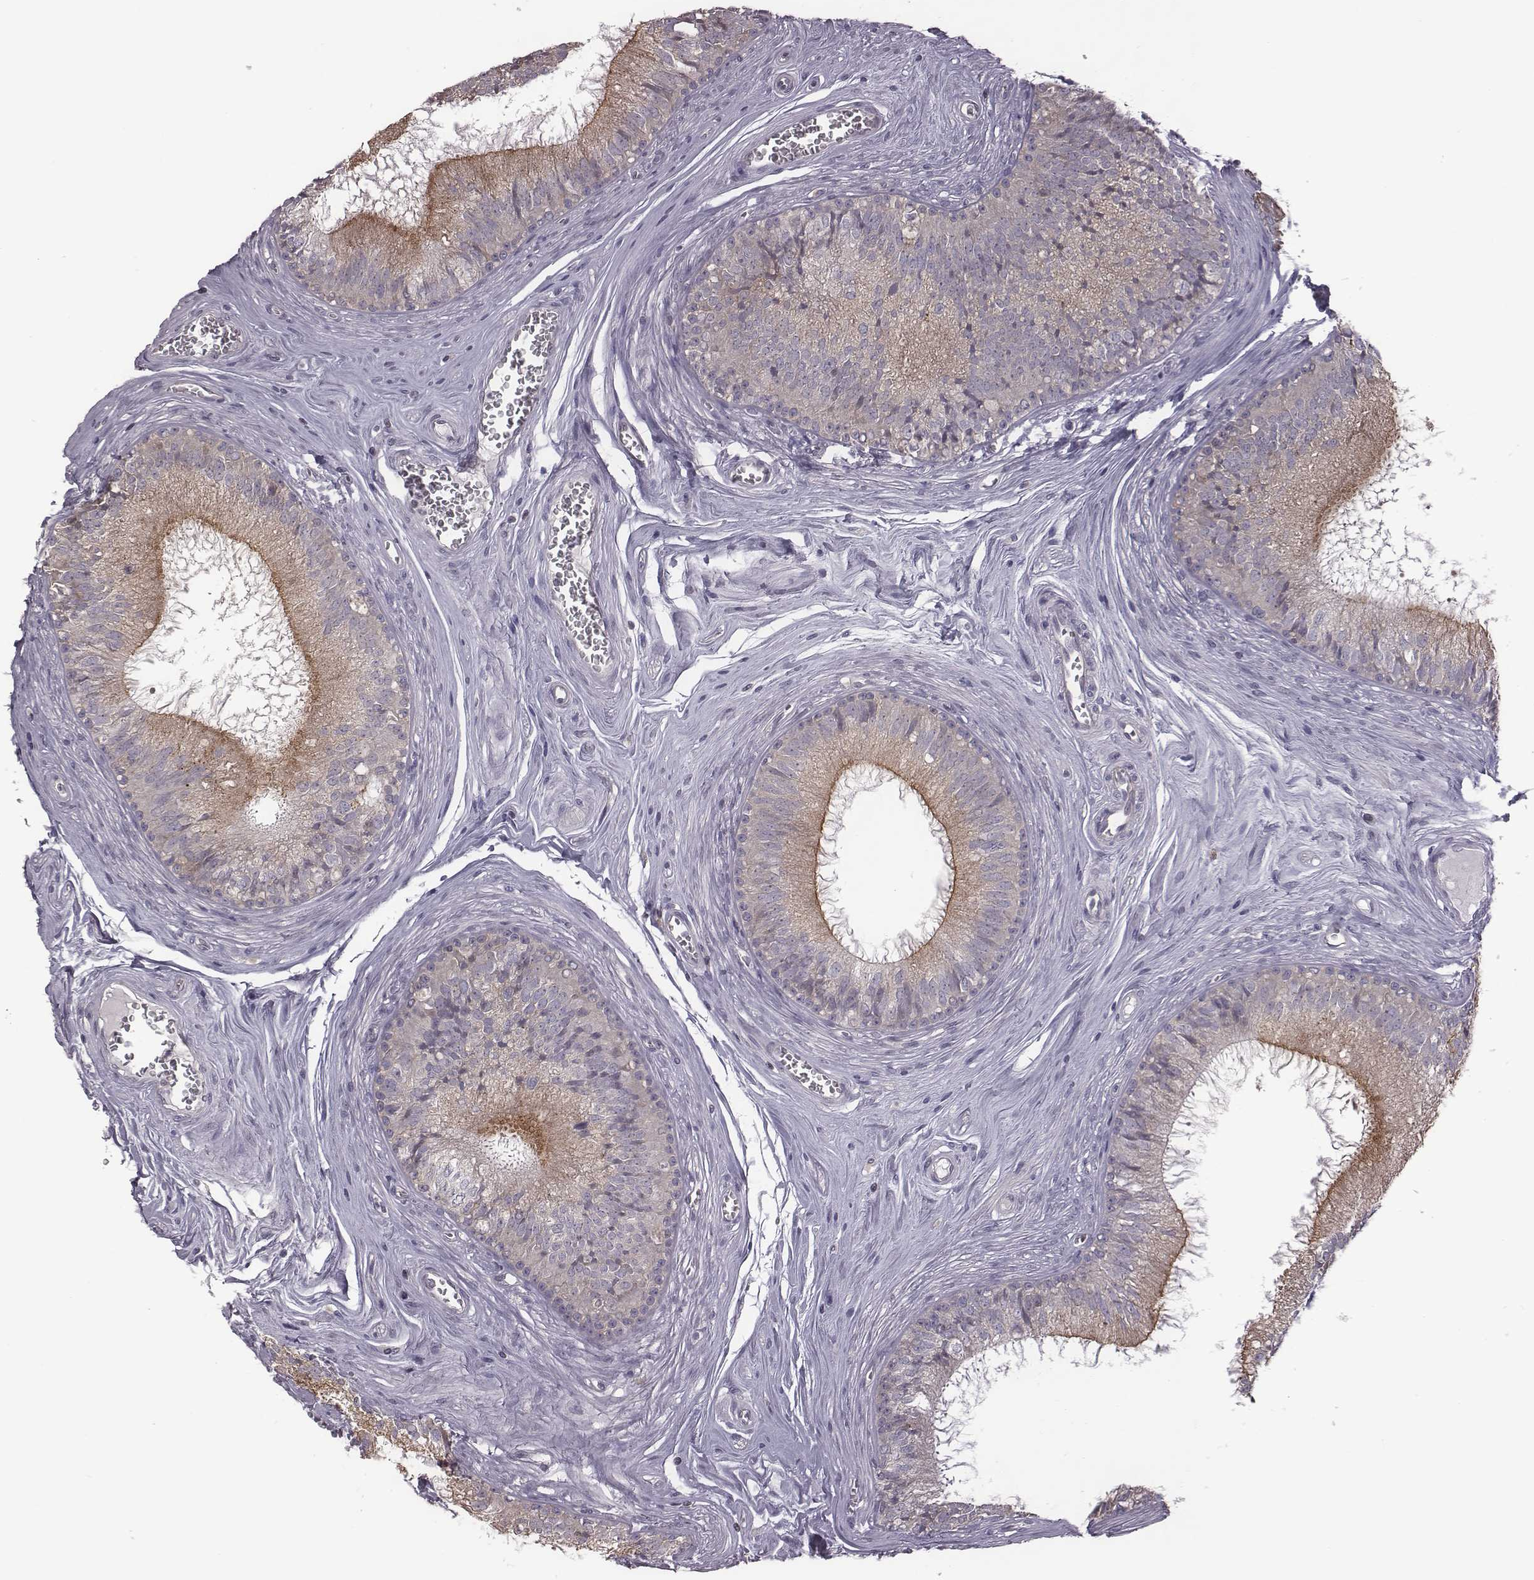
{"staining": {"intensity": "strong", "quantity": "25%-75%", "location": "cytoplasmic/membranous"}, "tissue": "epididymis", "cell_type": "Glandular cells", "image_type": "normal", "snomed": [{"axis": "morphology", "description": "Normal tissue, NOS"}, {"axis": "topography", "description": "Epididymis"}], "caption": "Protein expression analysis of benign human epididymis reveals strong cytoplasmic/membranous expression in approximately 25%-75% of glandular cells.", "gene": "BICDL1", "patient": {"sex": "male", "age": 37}}